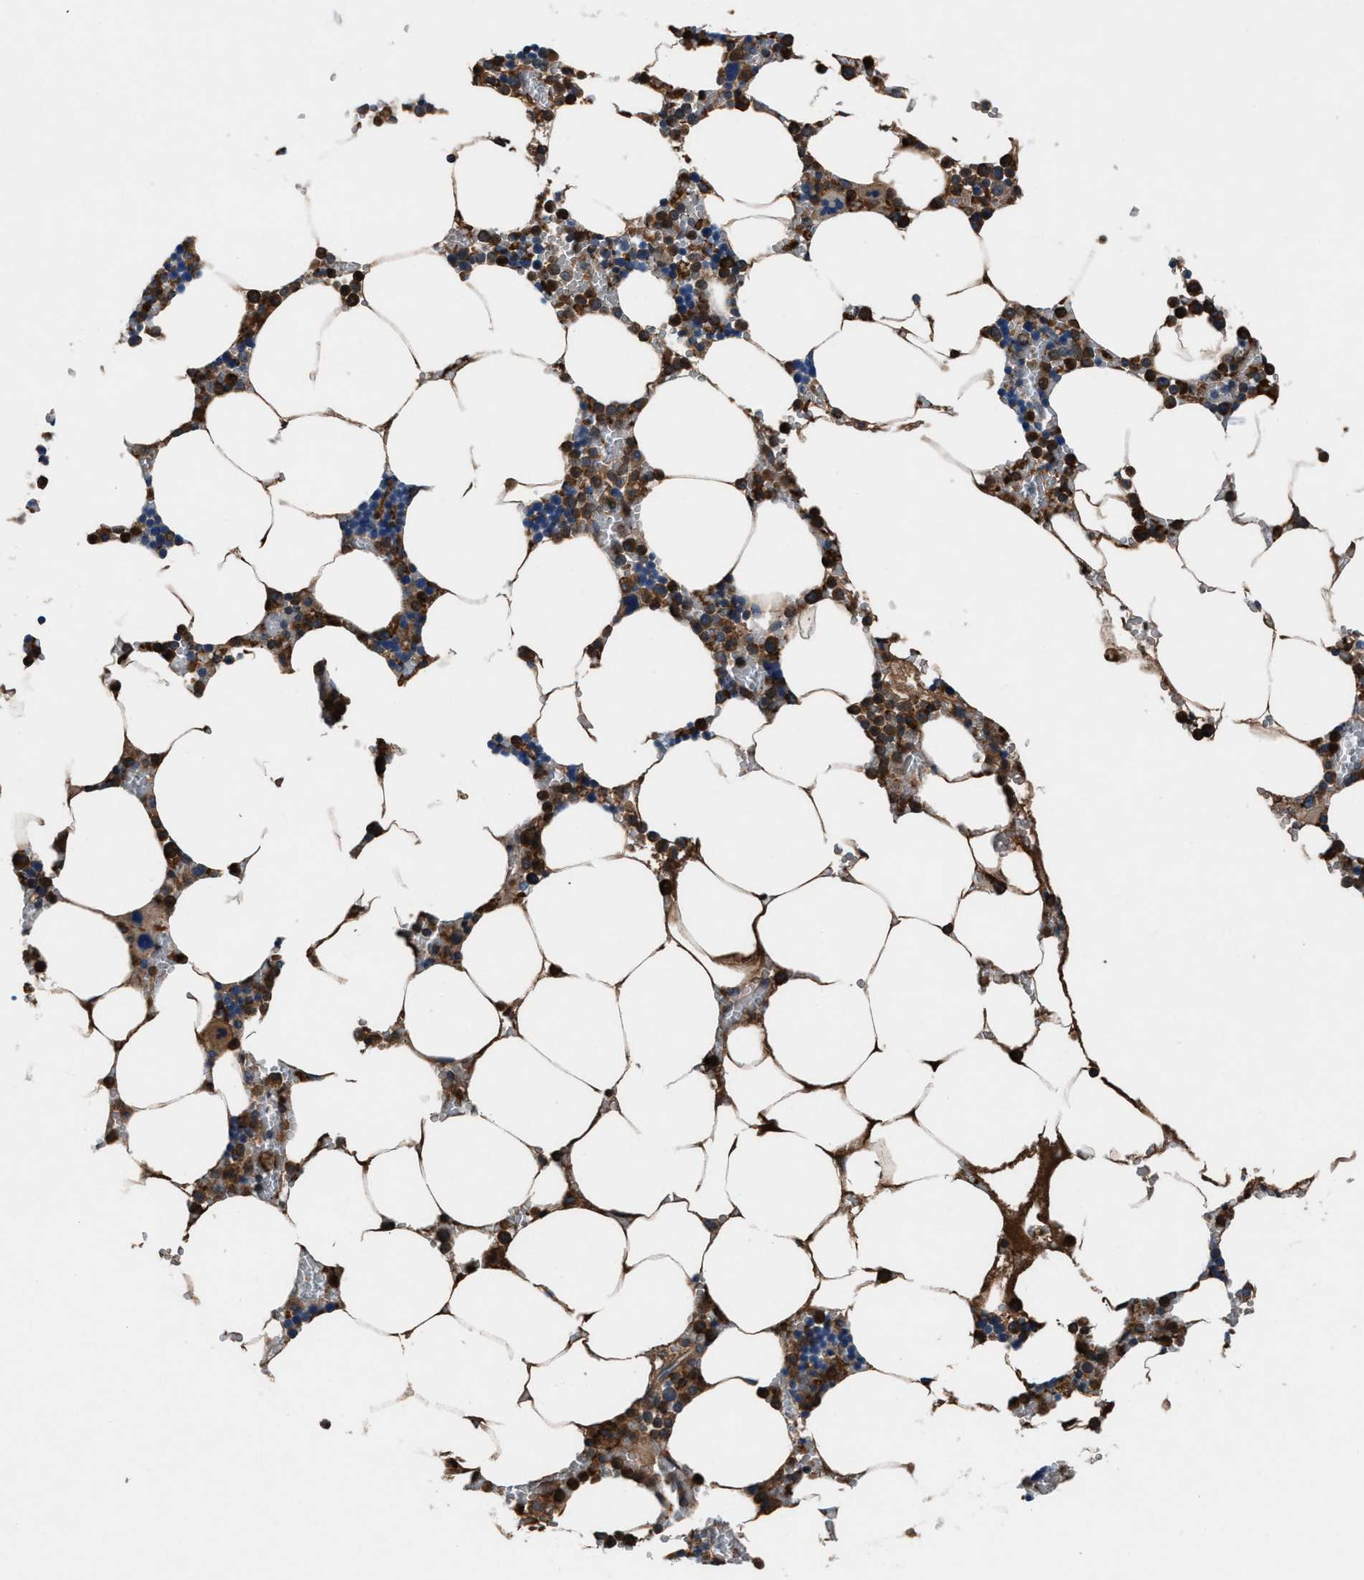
{"staining": {"intensity": "strong", "quantity": "25%-75%", "location": "cytoplasmic/membranous"}, "tissue": "bone marrow", "cell_type": "Hematopoietic cells", "image_type": "normal", "snomed": [{"axis": "morphology", "description": "Normal tissue, NOS"}, {"axis": "topography", "description": "Bone marrow"}], "caption": "A micrograph of bone marrow stained for a protein demonstrates strong cytoplasmic/membranous brown staining in hematopoietic cells. Nuclei are stained in blue.", "gene": "FAM221A", "patient": {"sex": "male", "age": 70}}